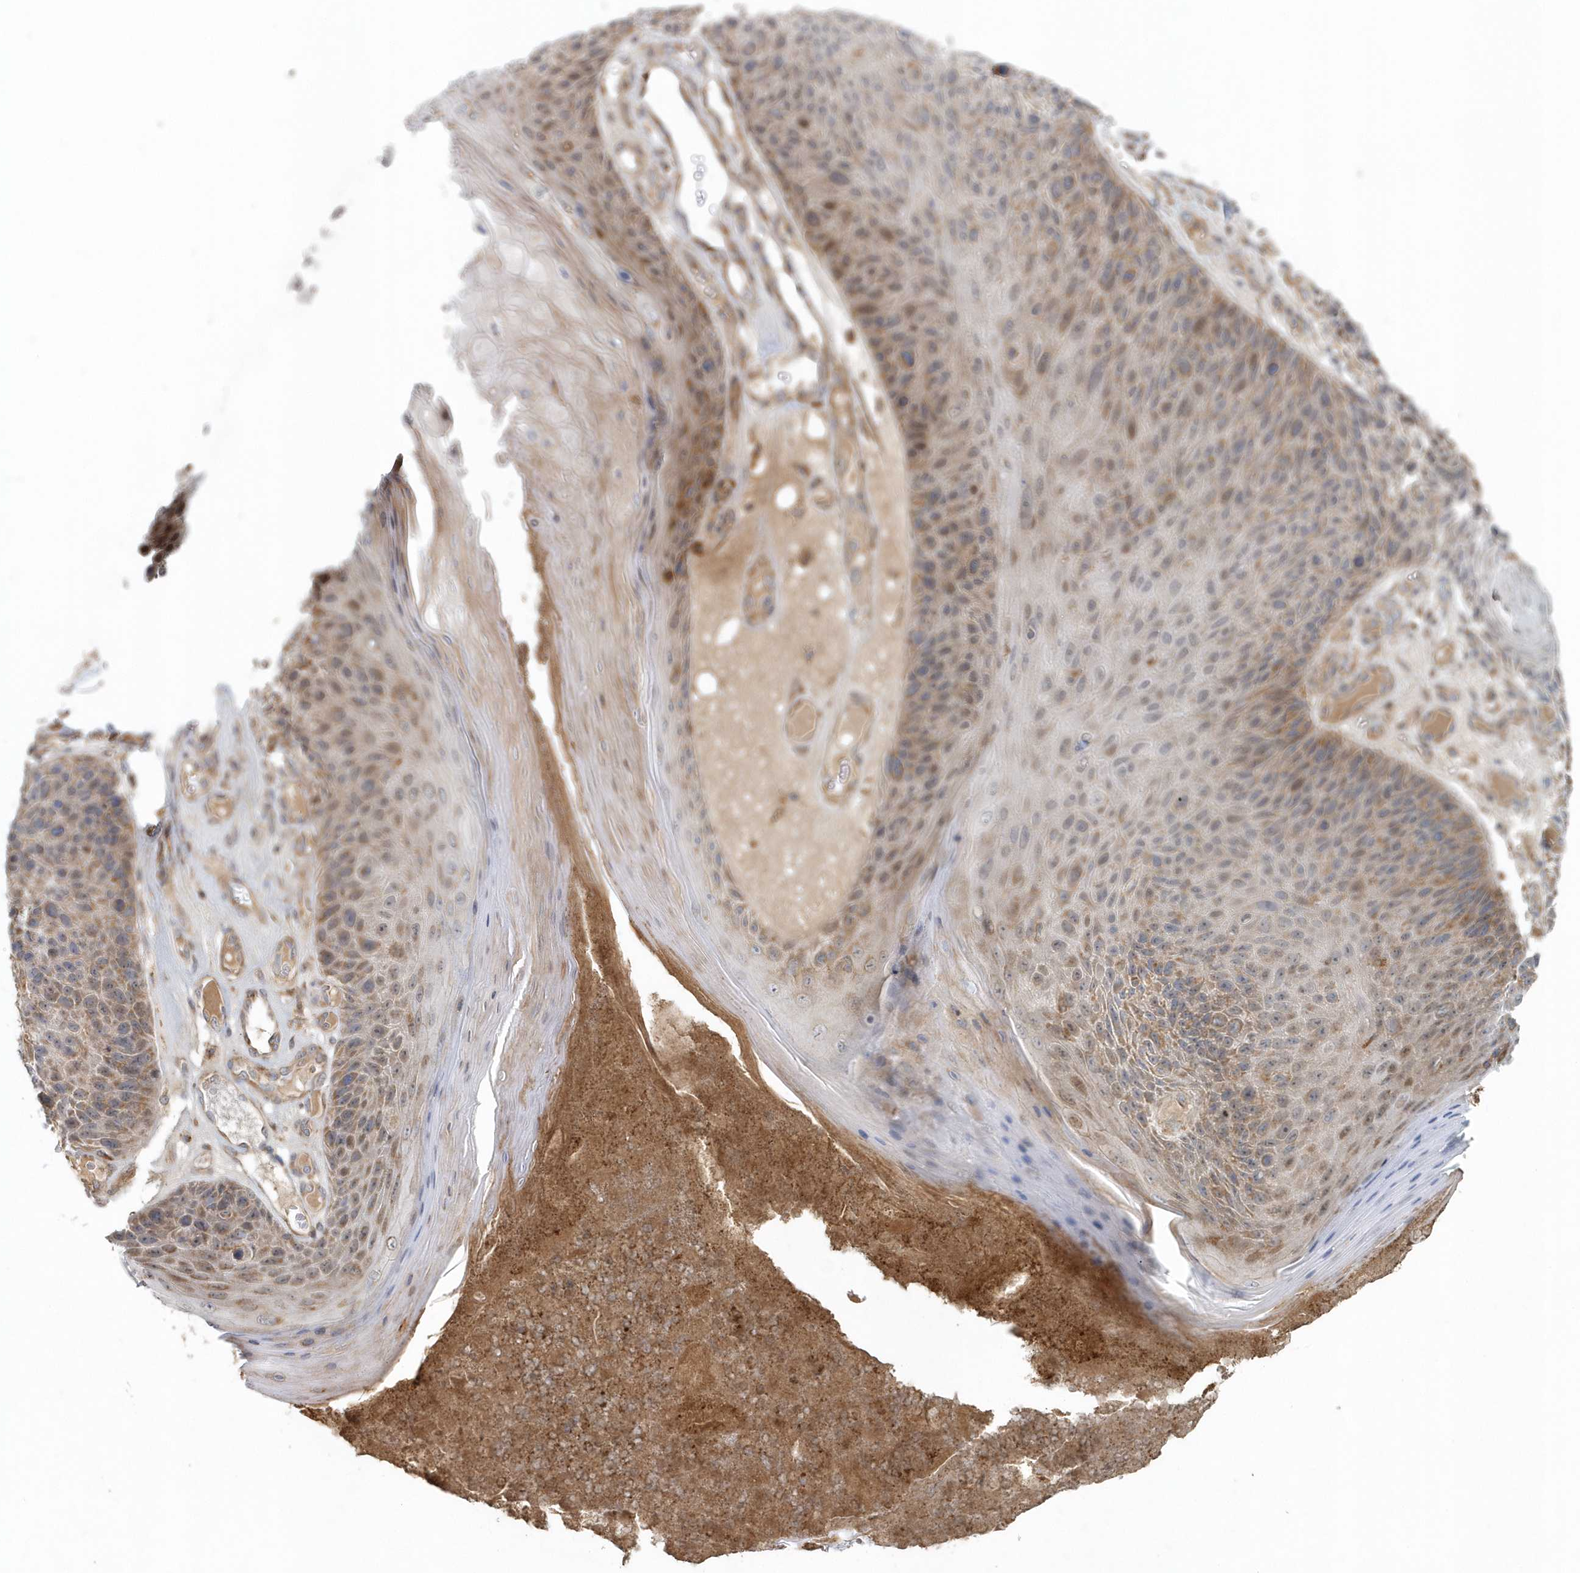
{"staining": {"intensity": "moderate", "quantity": ">75%", "location": "cytoplasmic/membranous"}, "tissue": "skin cancer", "cell_type": "Tumor cells", "image_type": "cancer", "snomed": [{"axis": "morphology", "description": "Squamous cell carcinoma, NOS"}, {"axis": "topography", "description": "Skin"}], "caption": "An immunohistochemistry (IHC) image of neoplastic tissue is shown. Protein staining in brown labels moderate cytoplasmic/membranous positivity in squamous cell carcinoma (skin) within tumor cells.", "gene": "MMUT", "patient": {"sex": "female", "age": 88}}